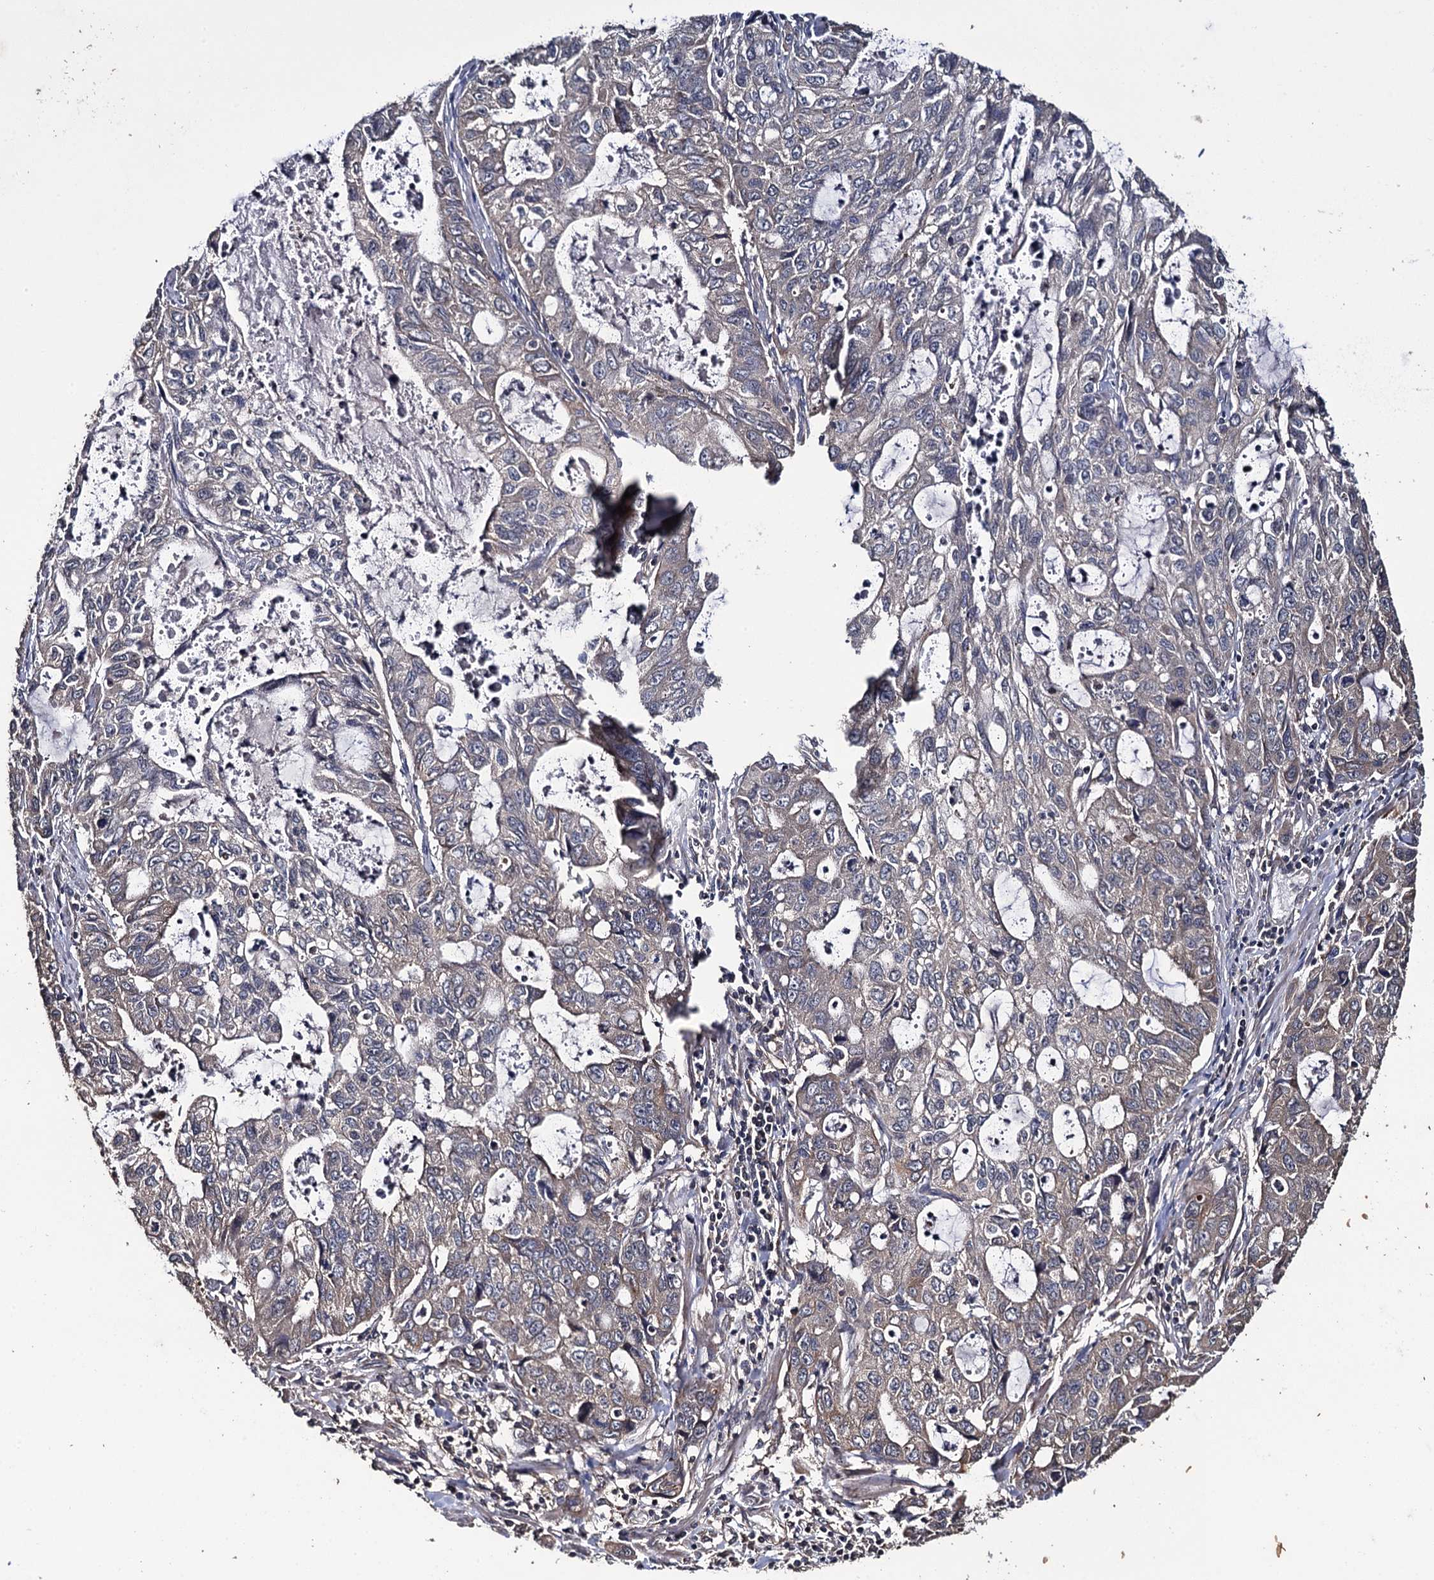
{"staining": {"intensity": "weak", "quantity": "<25%", "location": "cytoplasmic/membranous"}, "tissue": "stomach cancer", "cell_type": "Tumor cells", "image_type": "cancer", "snomed": [{"axis": "morphology", "description": "Adenocarcinoma, NOS"}, {"axis": "topography", "description": "Stomach, upper"}], "caption": "Image shows no significant protein positivity in tumor cells of stomach cancer.", "gene": "TTC23", "patient": {"sex": "female", "age": 52}}